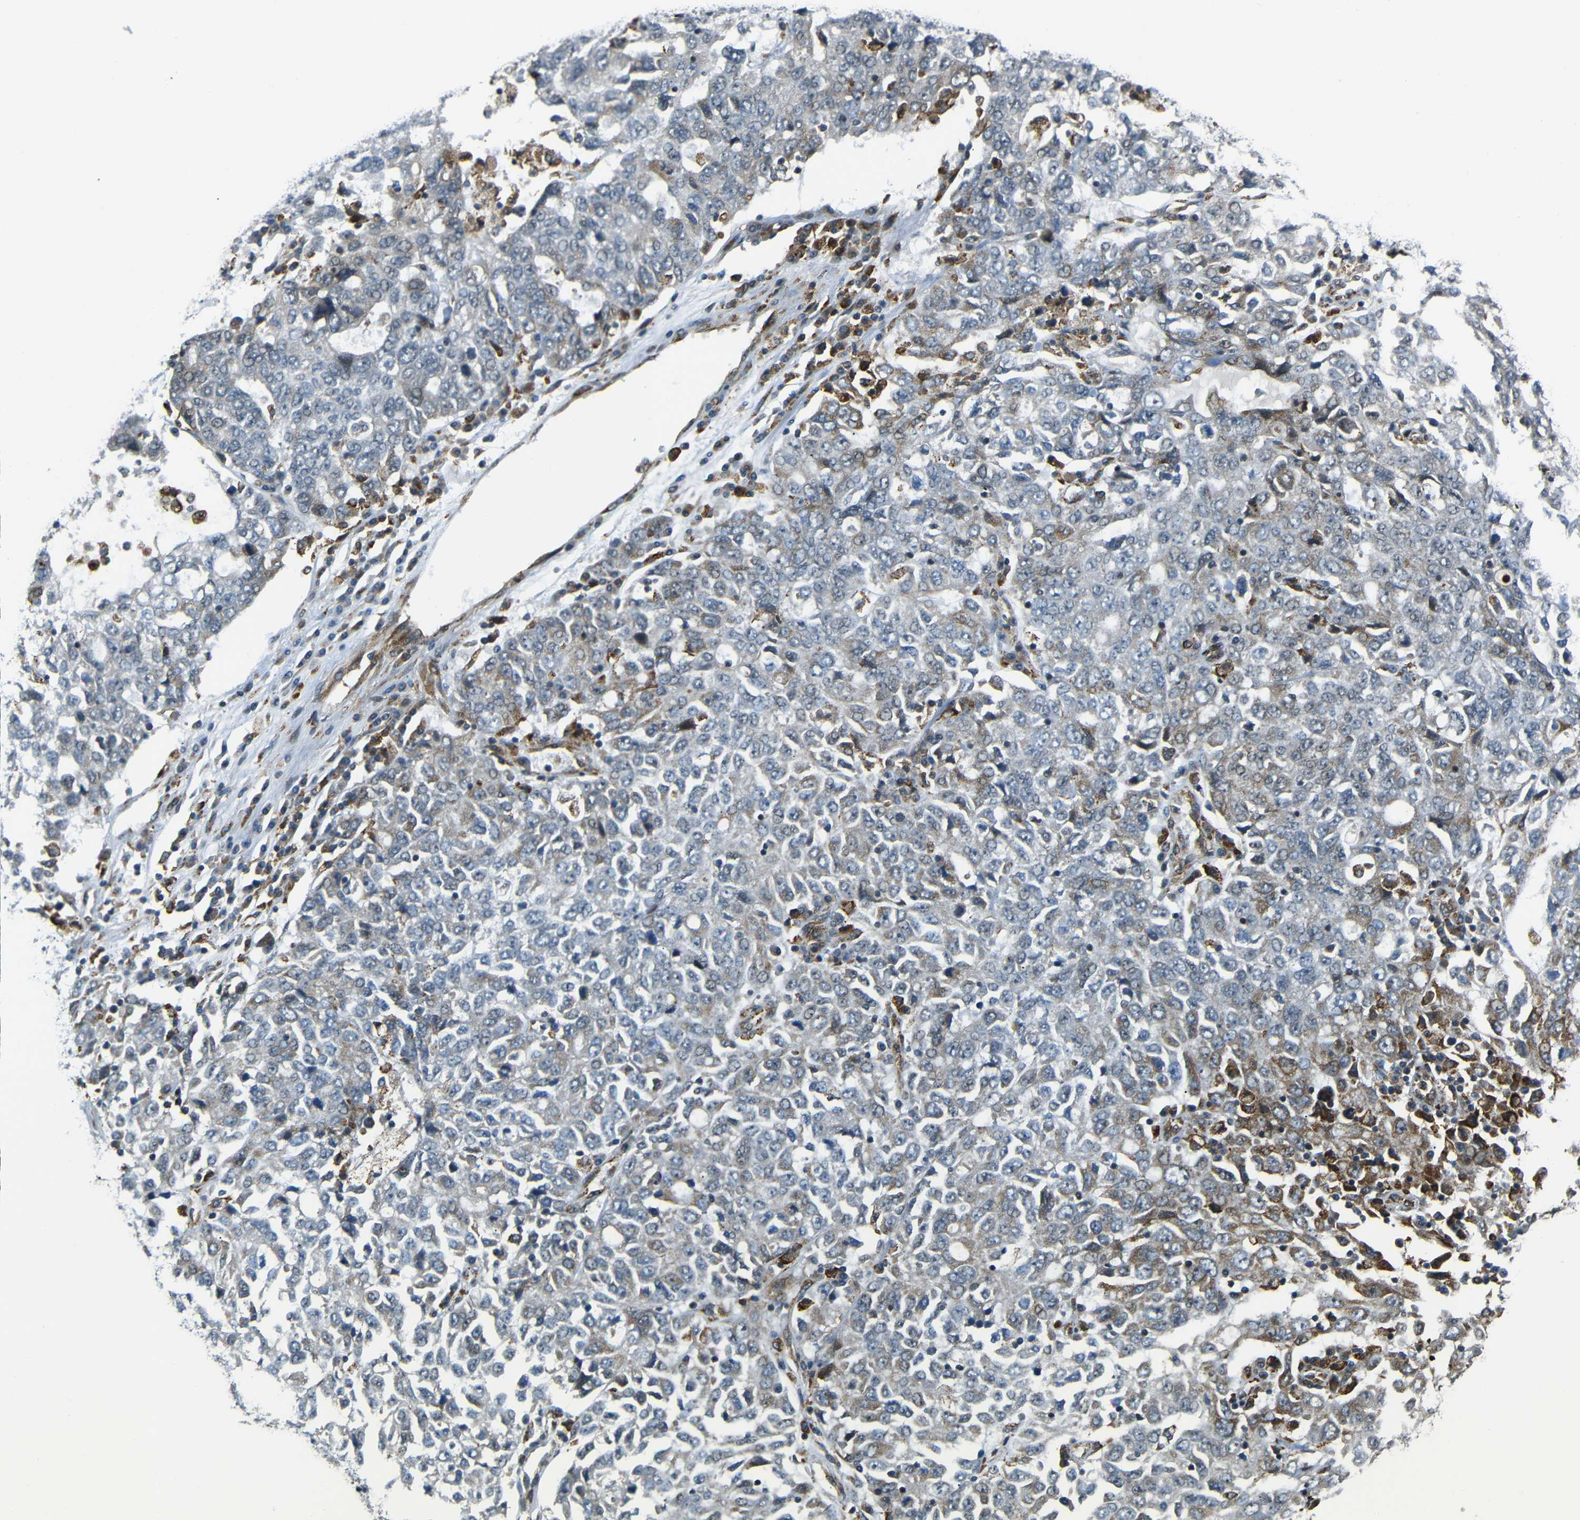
{"staining": {"intensity": "negative", "quantity": "none", "location": "none"}, "tissue": "ovarian cancer", "cell_type": "Tumor cells", "image_type": "cancer", "snomed": [{"axis": "morphology", "description": "Carcinoma, endometroid"}, {"axis": "topography", "description": "Ovary"}], "caption": "Tumor cells show no significant expression in ovarian endometroid carcinoma. (Brightfield microscopy of DAB (3,3'-diaminobenzidine) immunohistochemistry at high magnification).", "gene": "SYDE1", "patient": {"sex": "female", "age": 62}}